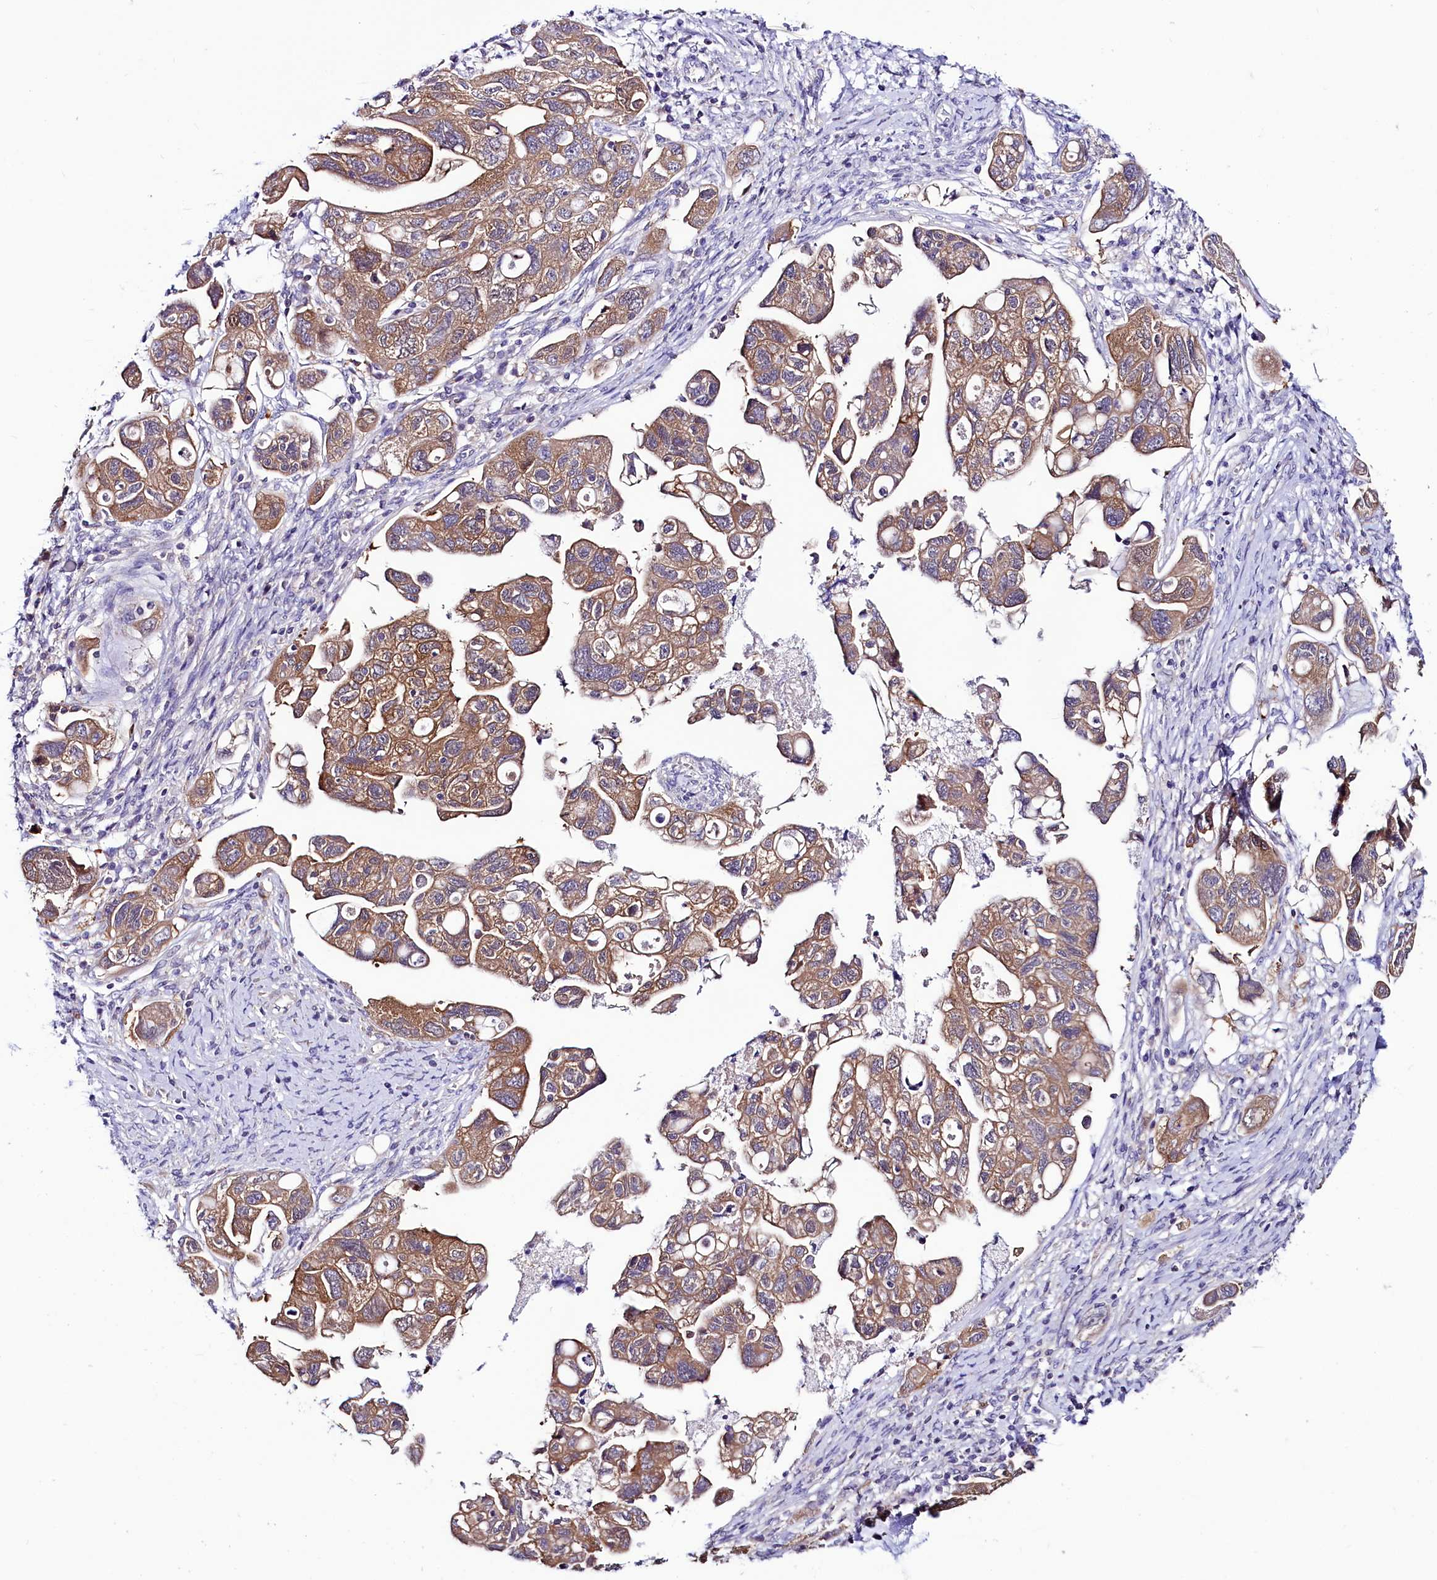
{"staining": {"intensity": "moderate", "quantity": ">75%", "location": "cytoplasmic/membranous"}, "tissue": "ovarian cancer", "cell_type": "Tumor cells", "image_type": "cancer", "snomed": [{"axis": "morphology", "description": "Carcinoma, NOS"}, {"axis": "morphology", "description": "Cystadenocarcinoma, serous, NOS"}, {"axis": "topography", "description": "Ovary"}], "caption": "Approximately >75% of tumor cells in ovarian carcinoma exhibit moderate cytoplasmic/membranous protein staining as visualized by brown immunohistochemical staining.", "gene": "ABHD5", "patient": {"sex": "female", "age": 69}}